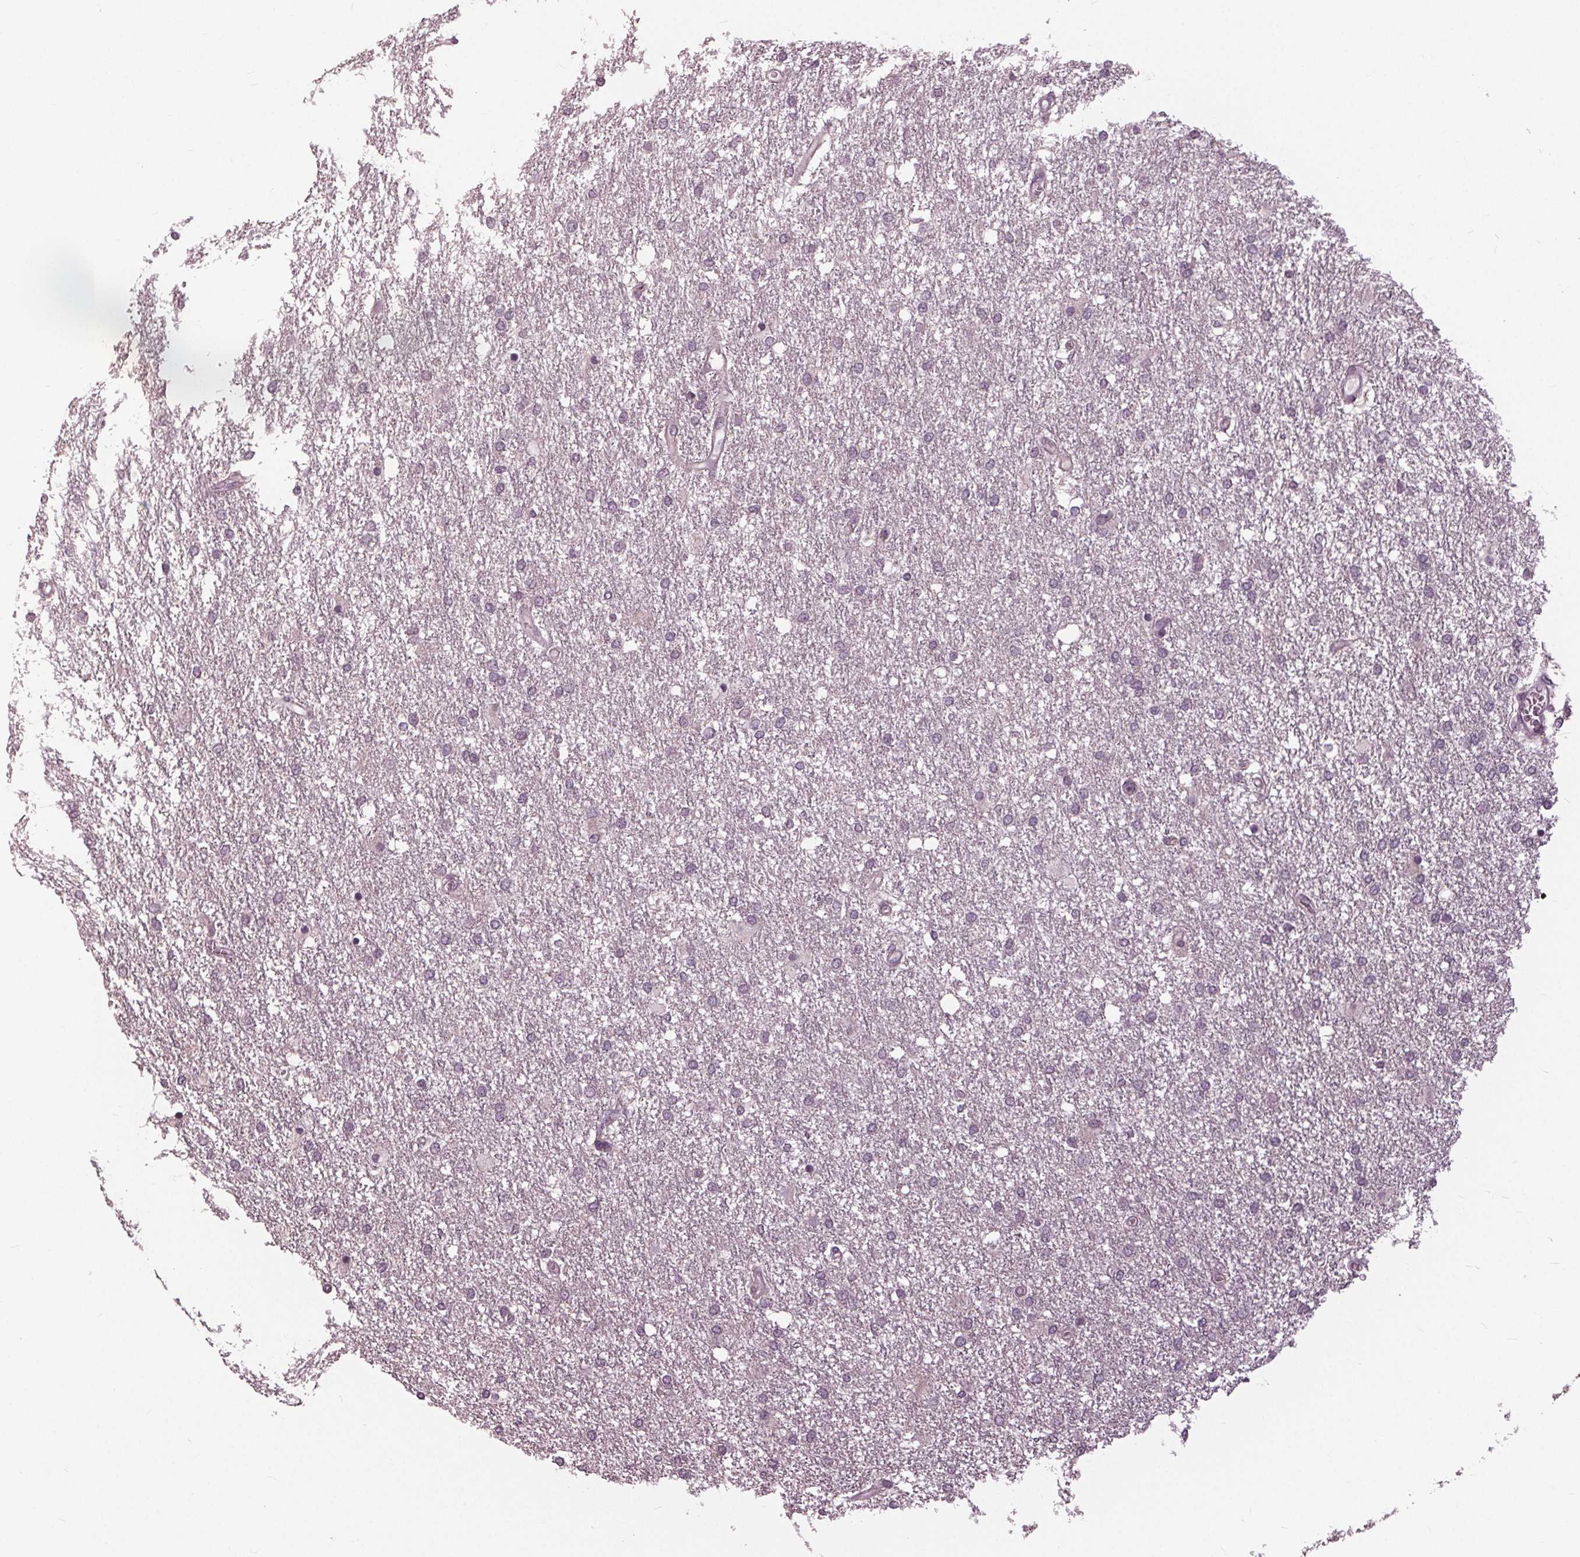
{"staining": {"intensity": "negative", "quantity": "none", "location": "none"}, "tissue": "glioma", "cell_type": "Tumor cells", "image_type": "cancer", "snomed": [{"axis": "morphology", "description": "Glioma, malignant, High grade"}, {"axis": "topography", "description": "Brain"}], "caption": "Human glioma stained for a protein using IHC demonstrates no positivity in tumor cells.", "gene": "SIGLEC6", "patient": {"sex": "female", "age": 61}}